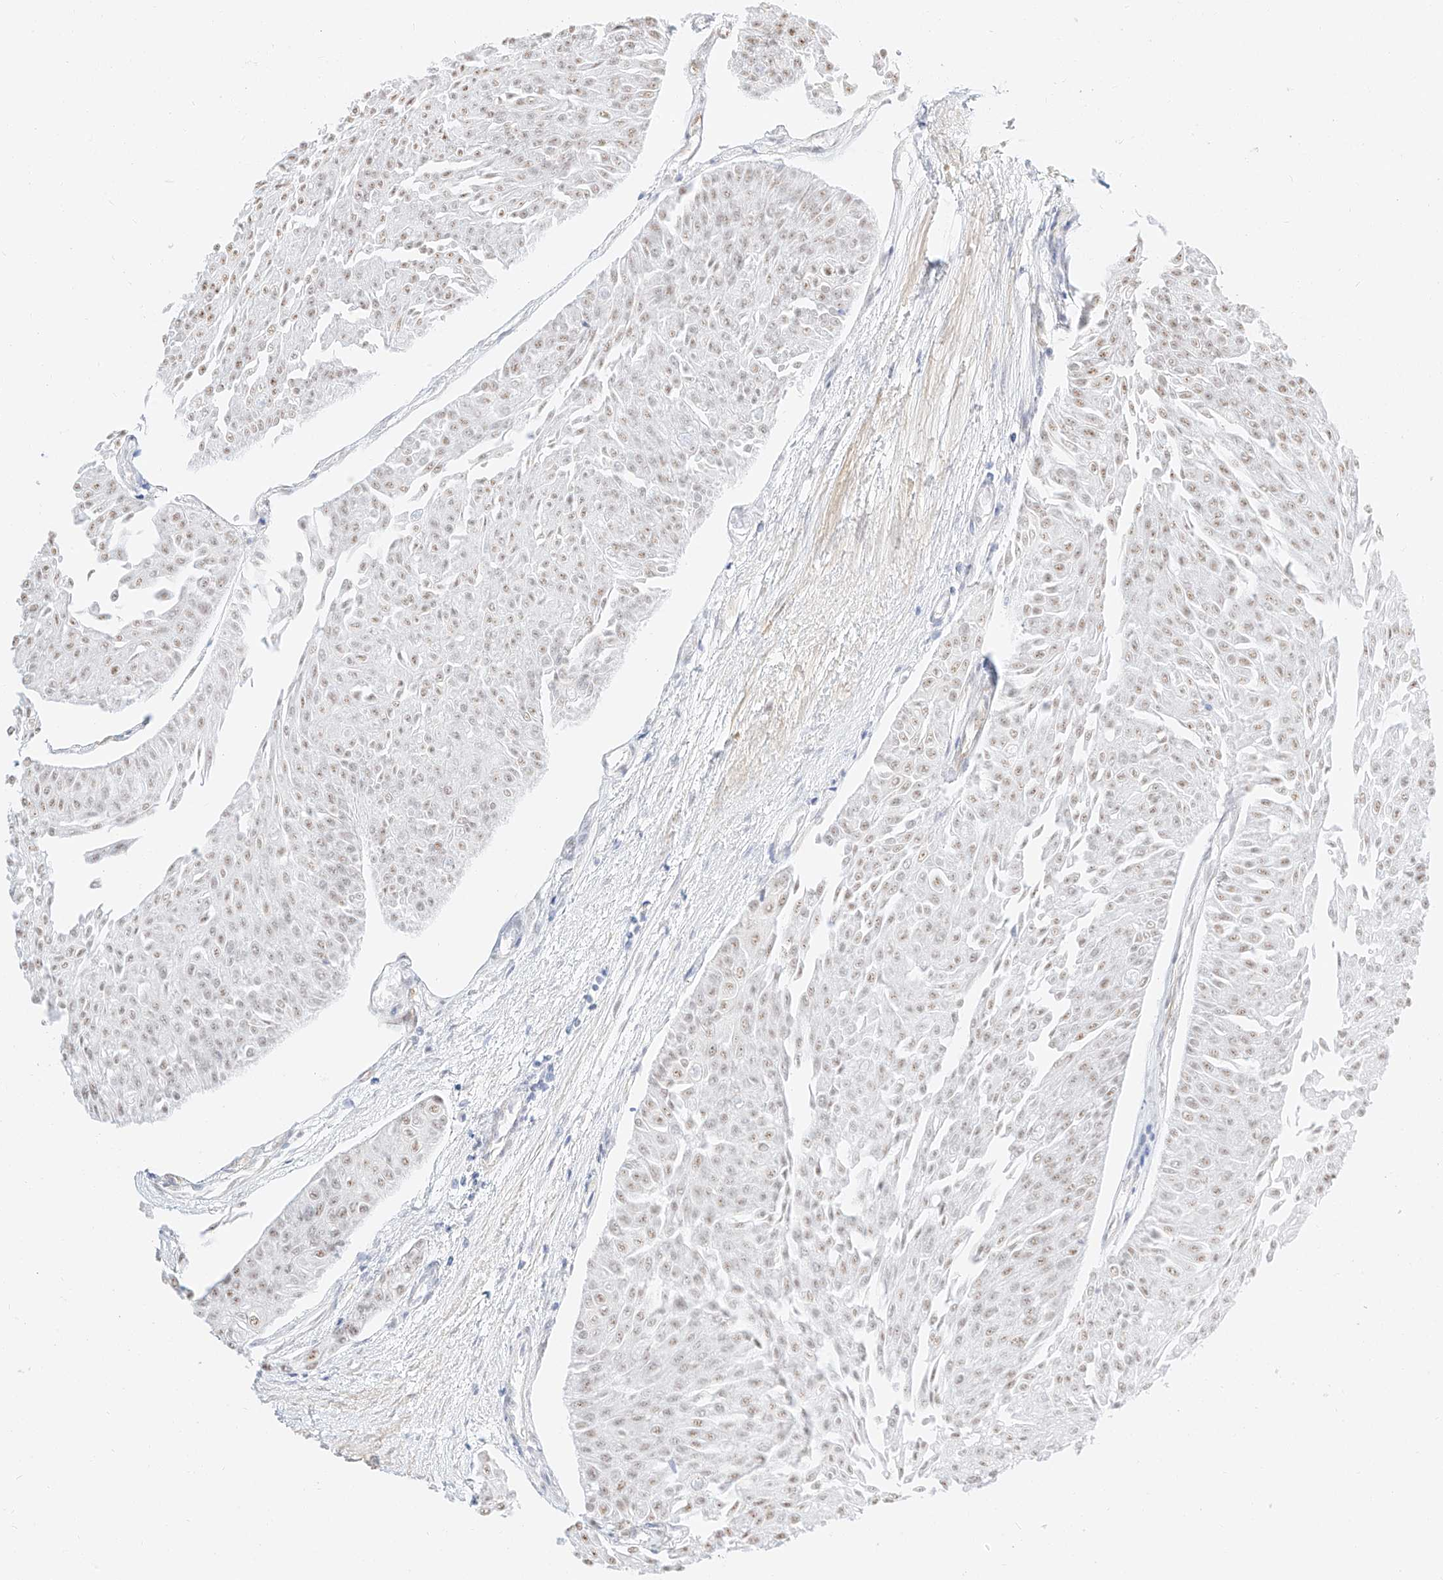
{"staining": {"intensity": "negative", "quantity": "none", "location": "none"}, "tissue": "urothelial cancer", "cell_type": "Tumor cells", "image_type": "cancer", "snomed": [{"axis": "morphology", "description": "Urothelial carcinoma, Low grade"}, {"axis": "topography", "description": "Urinary bladder"}], "caption": "A high-resolution image shows IHC staining of urothelial cancer, which demonstrates no significant positivity in tumor cells. (DAB immunohistochemistry with hematoxylin counter stain).", "gene": "CDCP2", "patient": {"sex": "male", "age": 67}}